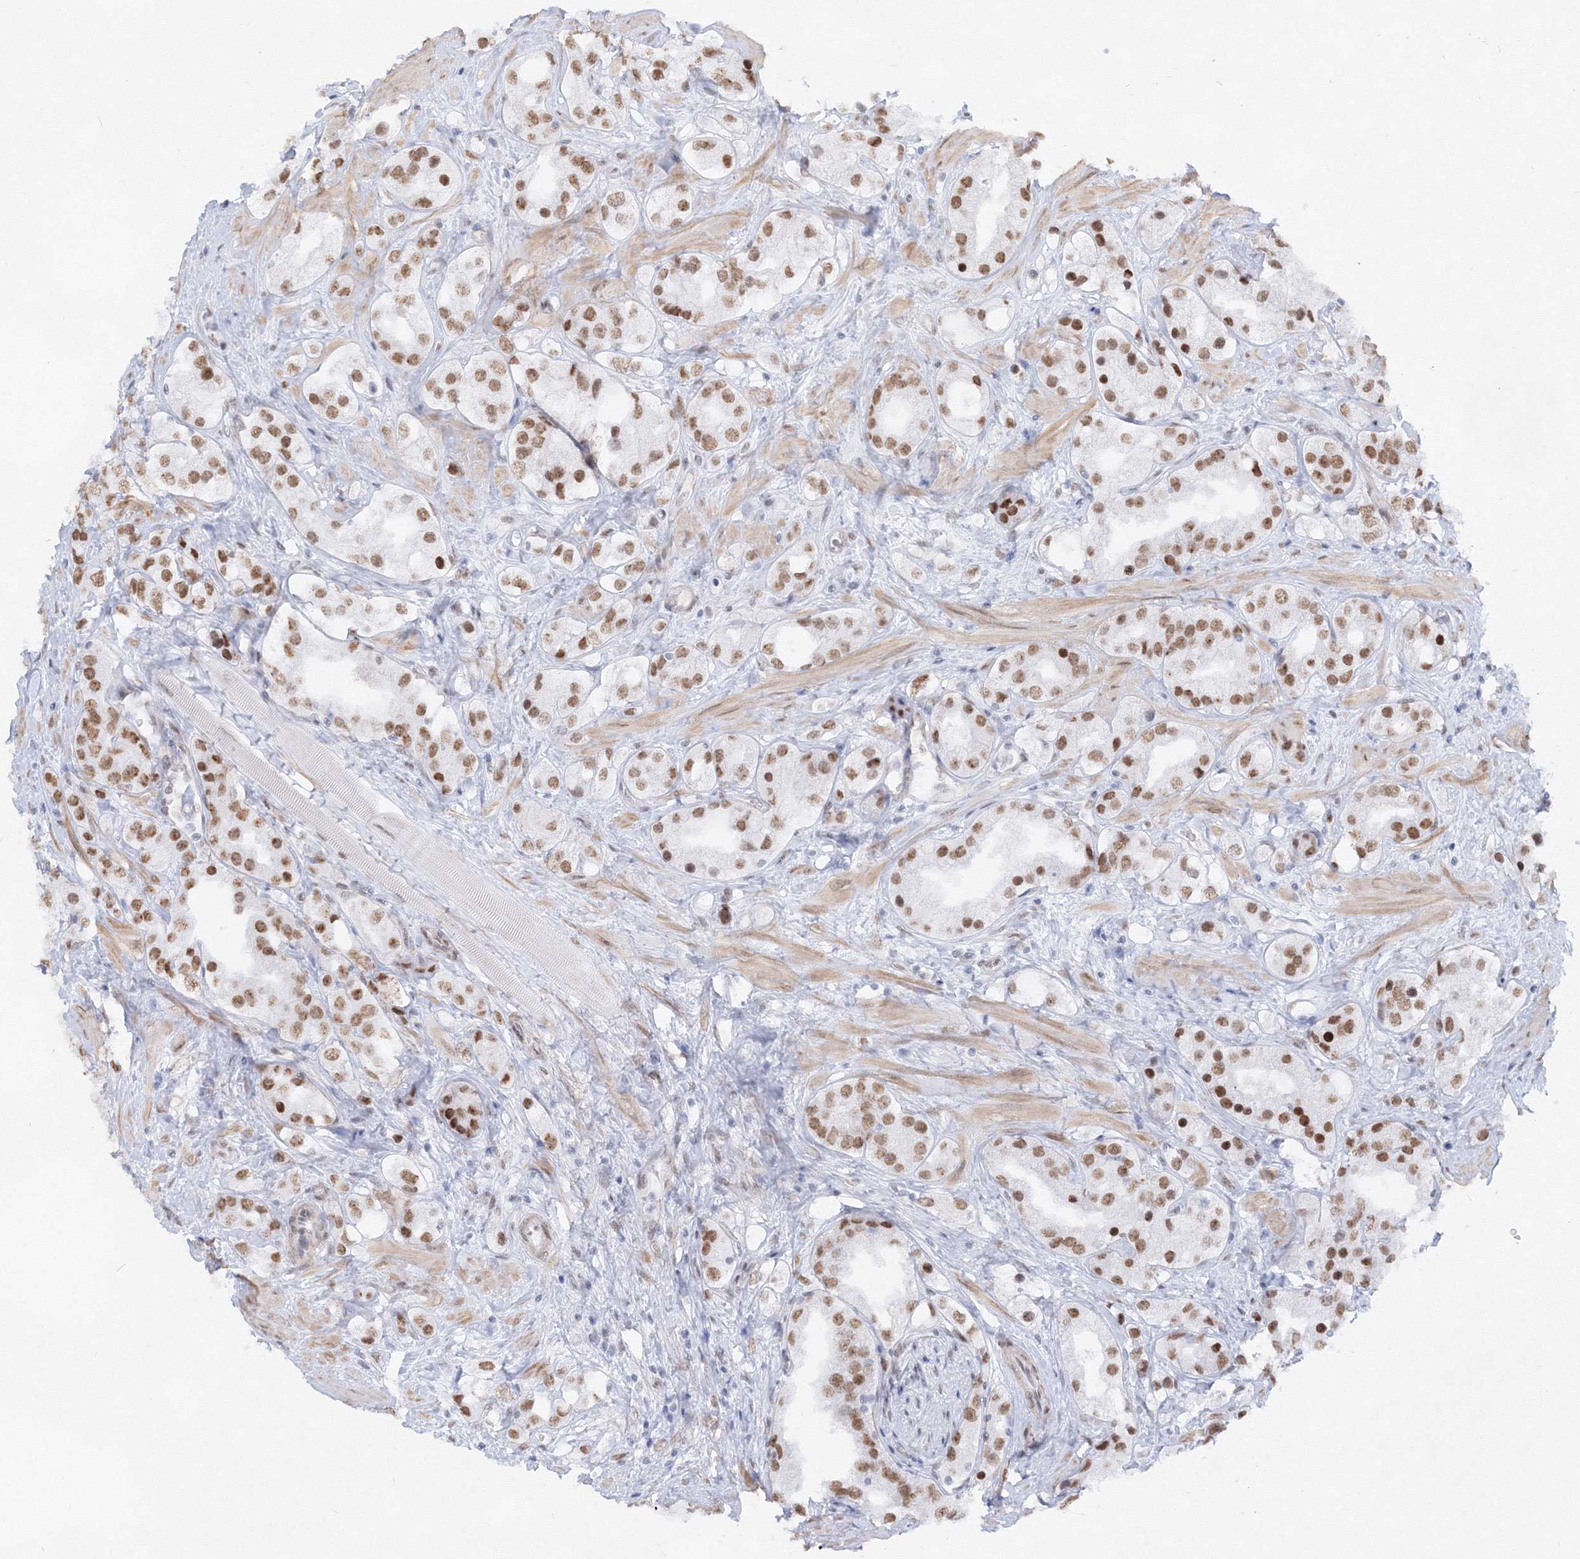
{"staining": {"intensity": "moderate", "quantity": ">75%", "location": "nuclear"}, "tissue": "prostate cancer", "cell_type": "Tumor cells", "image_type": "cancer", "snomed": [{"axis": "morphology", "description": "Adenocarcinoma, NOS"}, {"axis": "topography", "description": "Prostate"}], "caption": "Protein analysis of prostate cancer tissue reveals moderate nuclear expression in approximately >75% of tumor cells. The protein is stained brown, and the nuclei are stained in blue (DAB (3,3'-diaminobenzidine) IHC with brightfield microscopy, high magnification).", "gene": "ZNF638", "patient": {"sex": "male", "age": 79}}